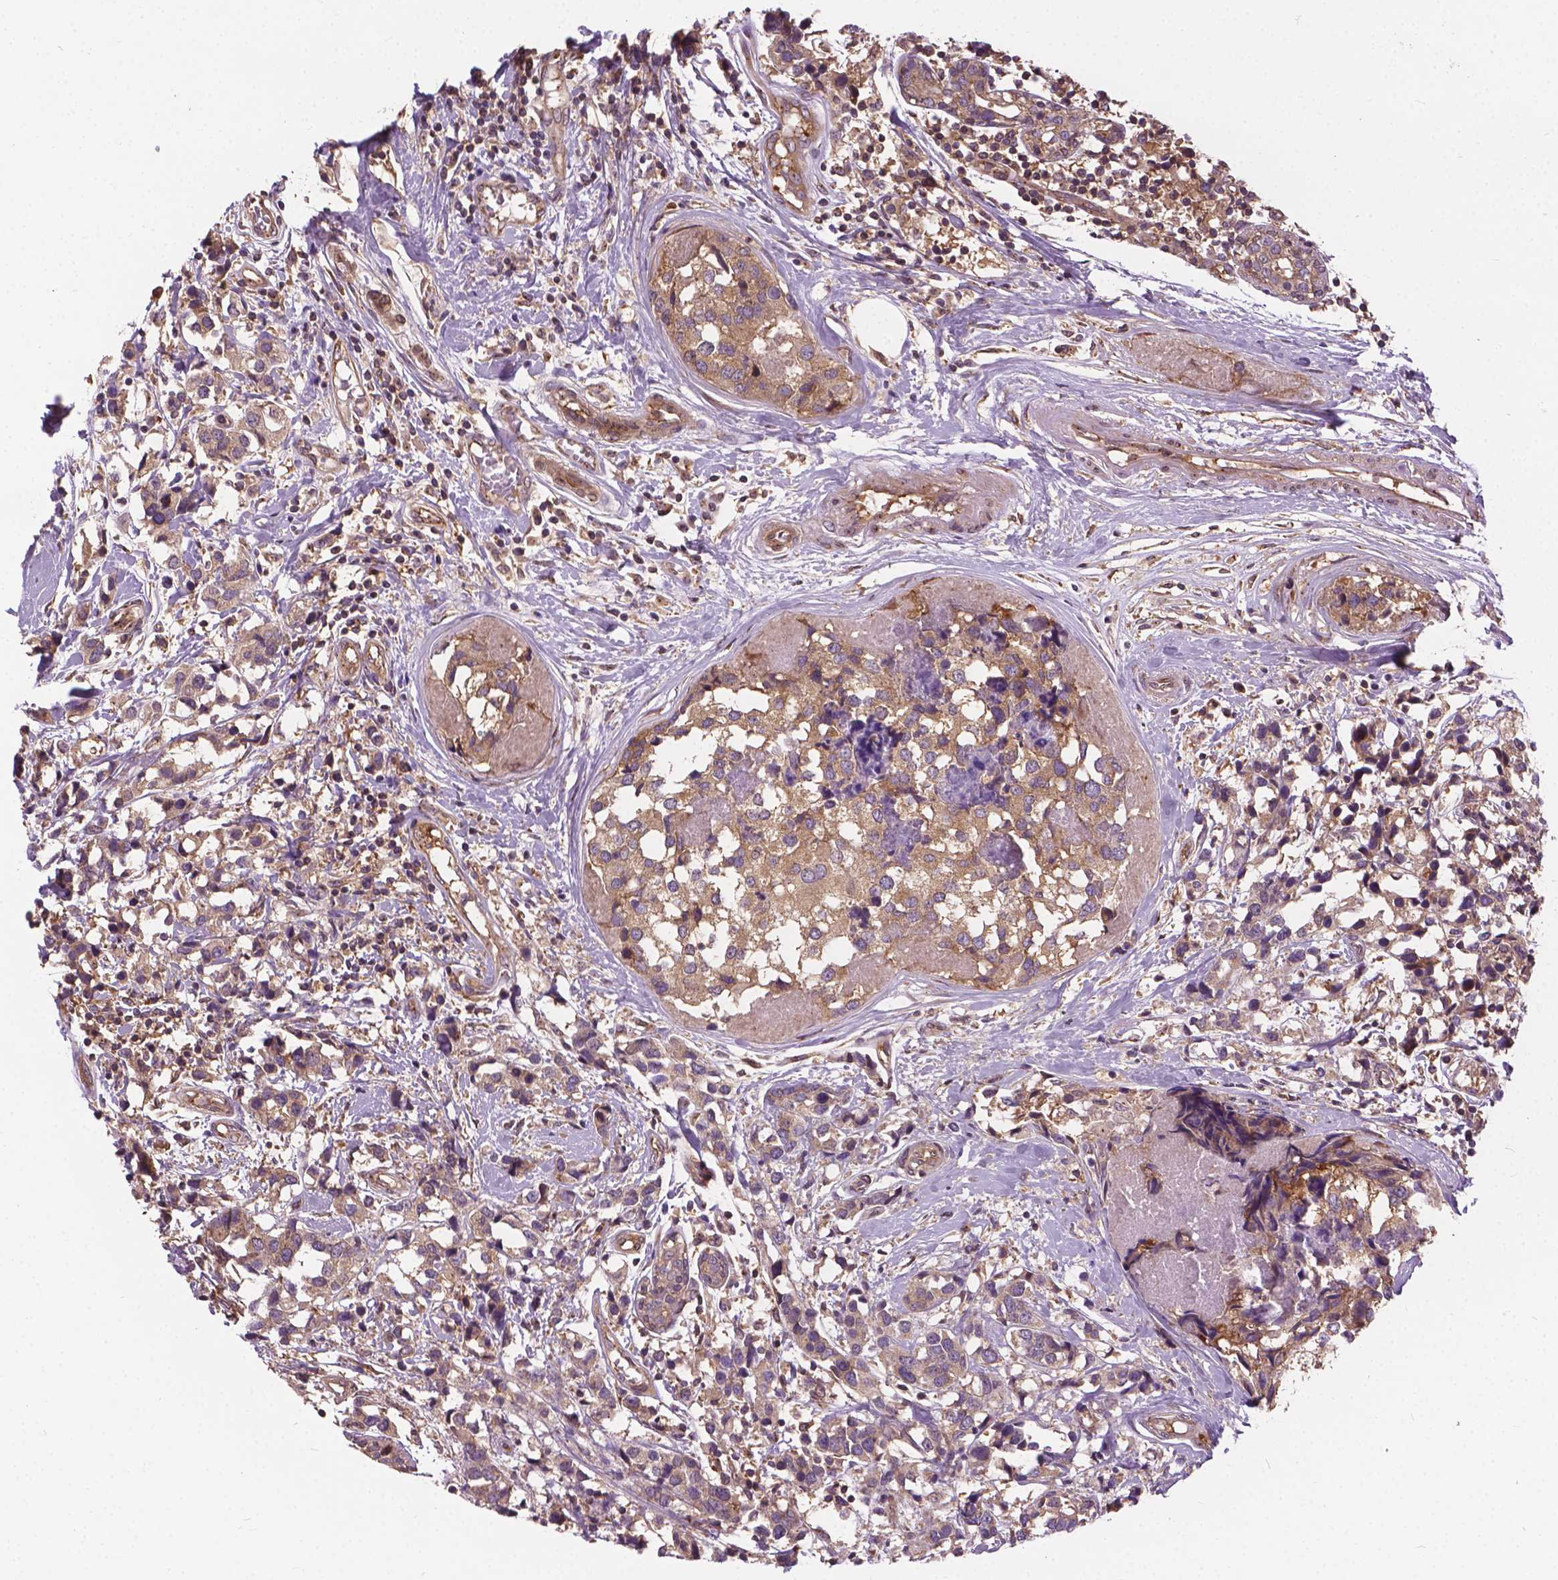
{"staining": {"intensity": "weak", "quantity": ">75%", "location": "cytoplasmic/membranous"}, "tissue": "breast cancer", "cell_type": "Tumor cells", "image_type": "cancer", "snomed": [{"axis": "morphology", "description": "Lobular carcinoma"}, {"axis": "topography", "description": "Breast"}], "caption": "Immunohistochemical staining of human breast cancer (lobular carcinoma) displays low levels of weak cytoplasmic/membranous protein positivity in approximately >75% of tumor cells.", "gene": "MZT1", "patient": {"sex": "female", "age": 59}}